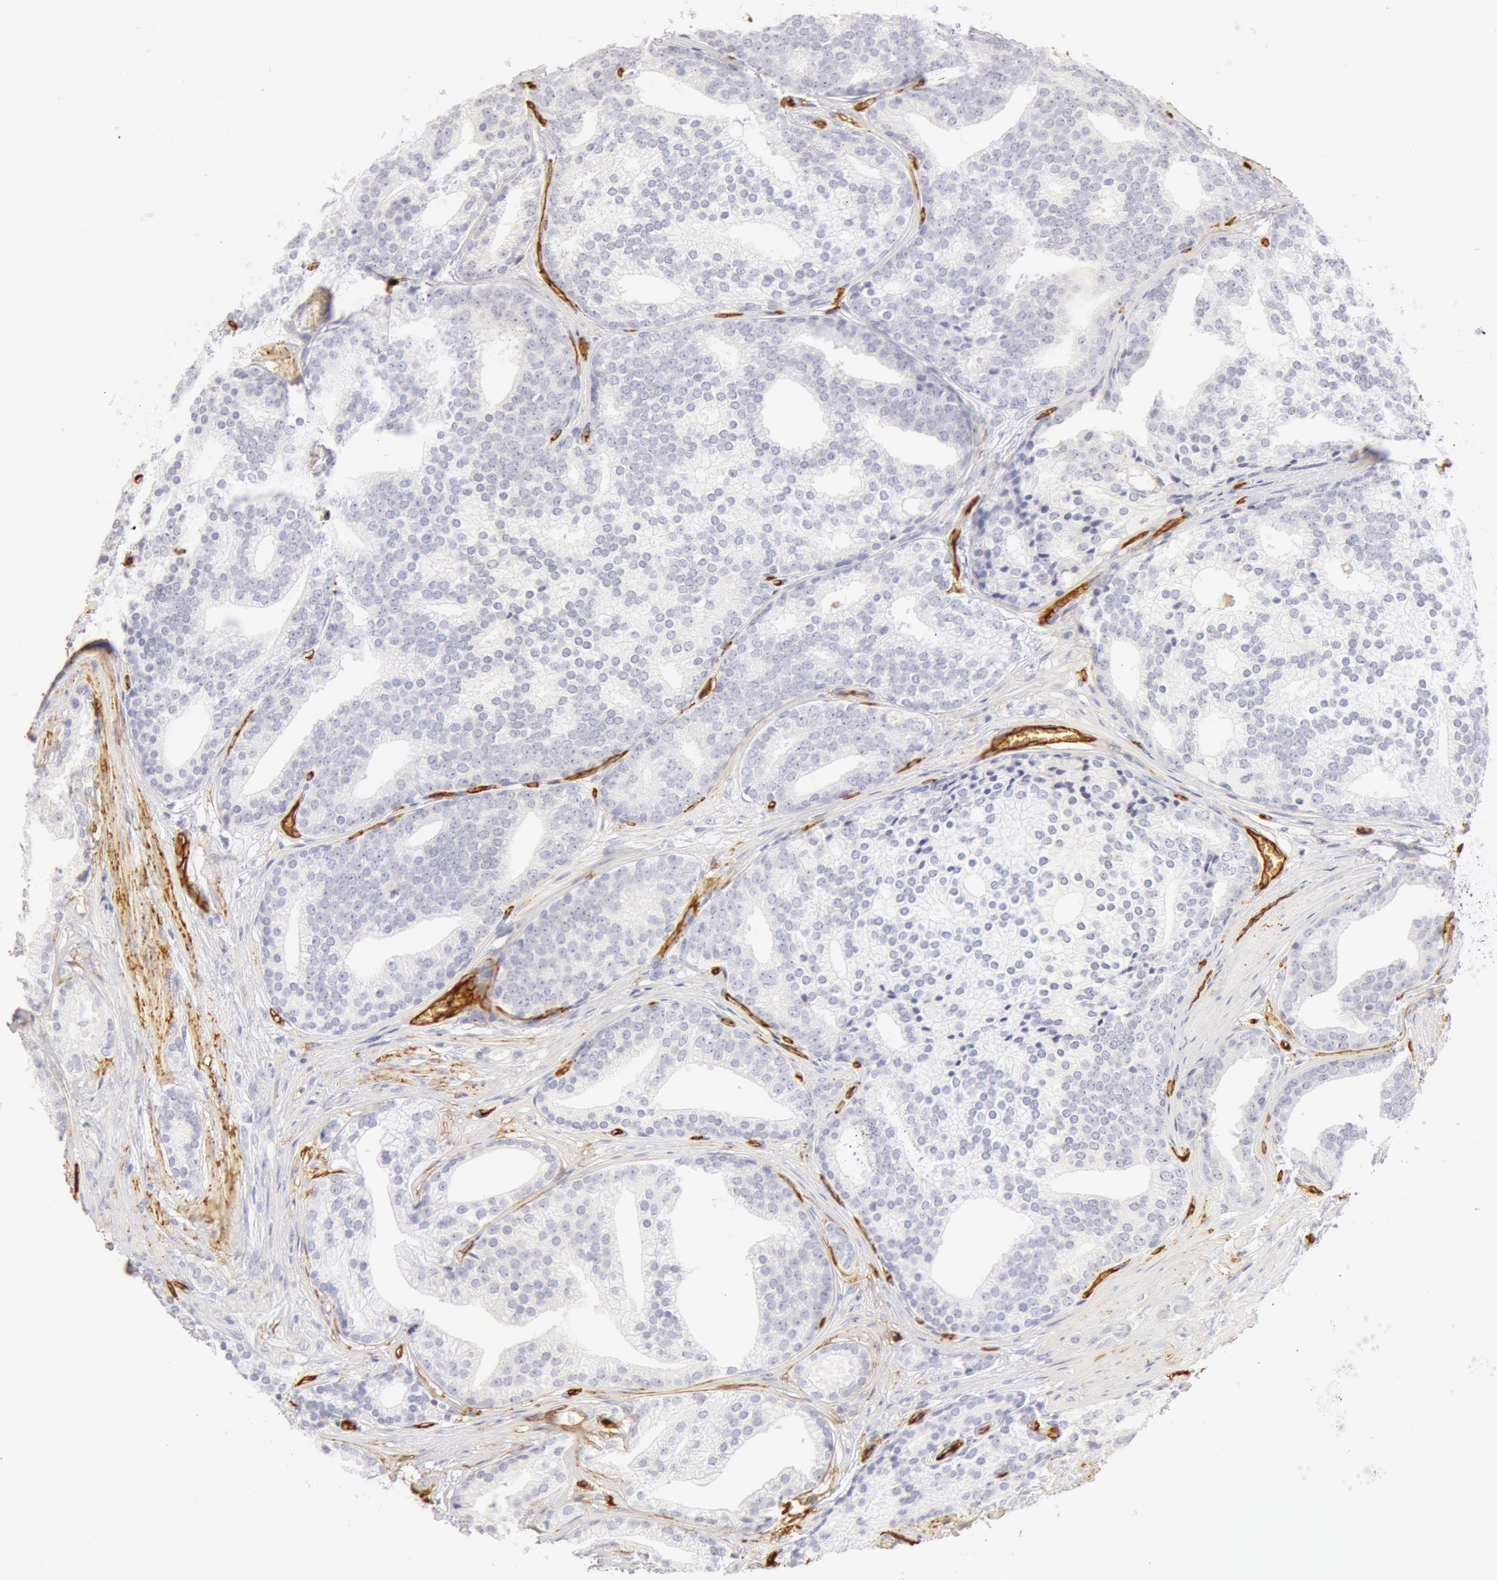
{"staining": {"intensity": "negative", "quantity": "none", "location": "none"}, "tissue": "prostate cancer", "cell_type": "Tumor cells", "image_type": "cancer", "snomed": [{"axis": "morphology", "description": "Adenocarcinoma, Low grade"}, {"axis": "topography", "description": "Prostate"}], "caption": "DAB (3,3'-diaminobenzidine) immunohistochemical staining of human prostate cancer (low-grade adenocarcinoma) exhibits no significant expression in tumor cells. (DAB IHC, high magnification).", "gene": "AQP1", "patient": {"sex": "male", "age": 71}}